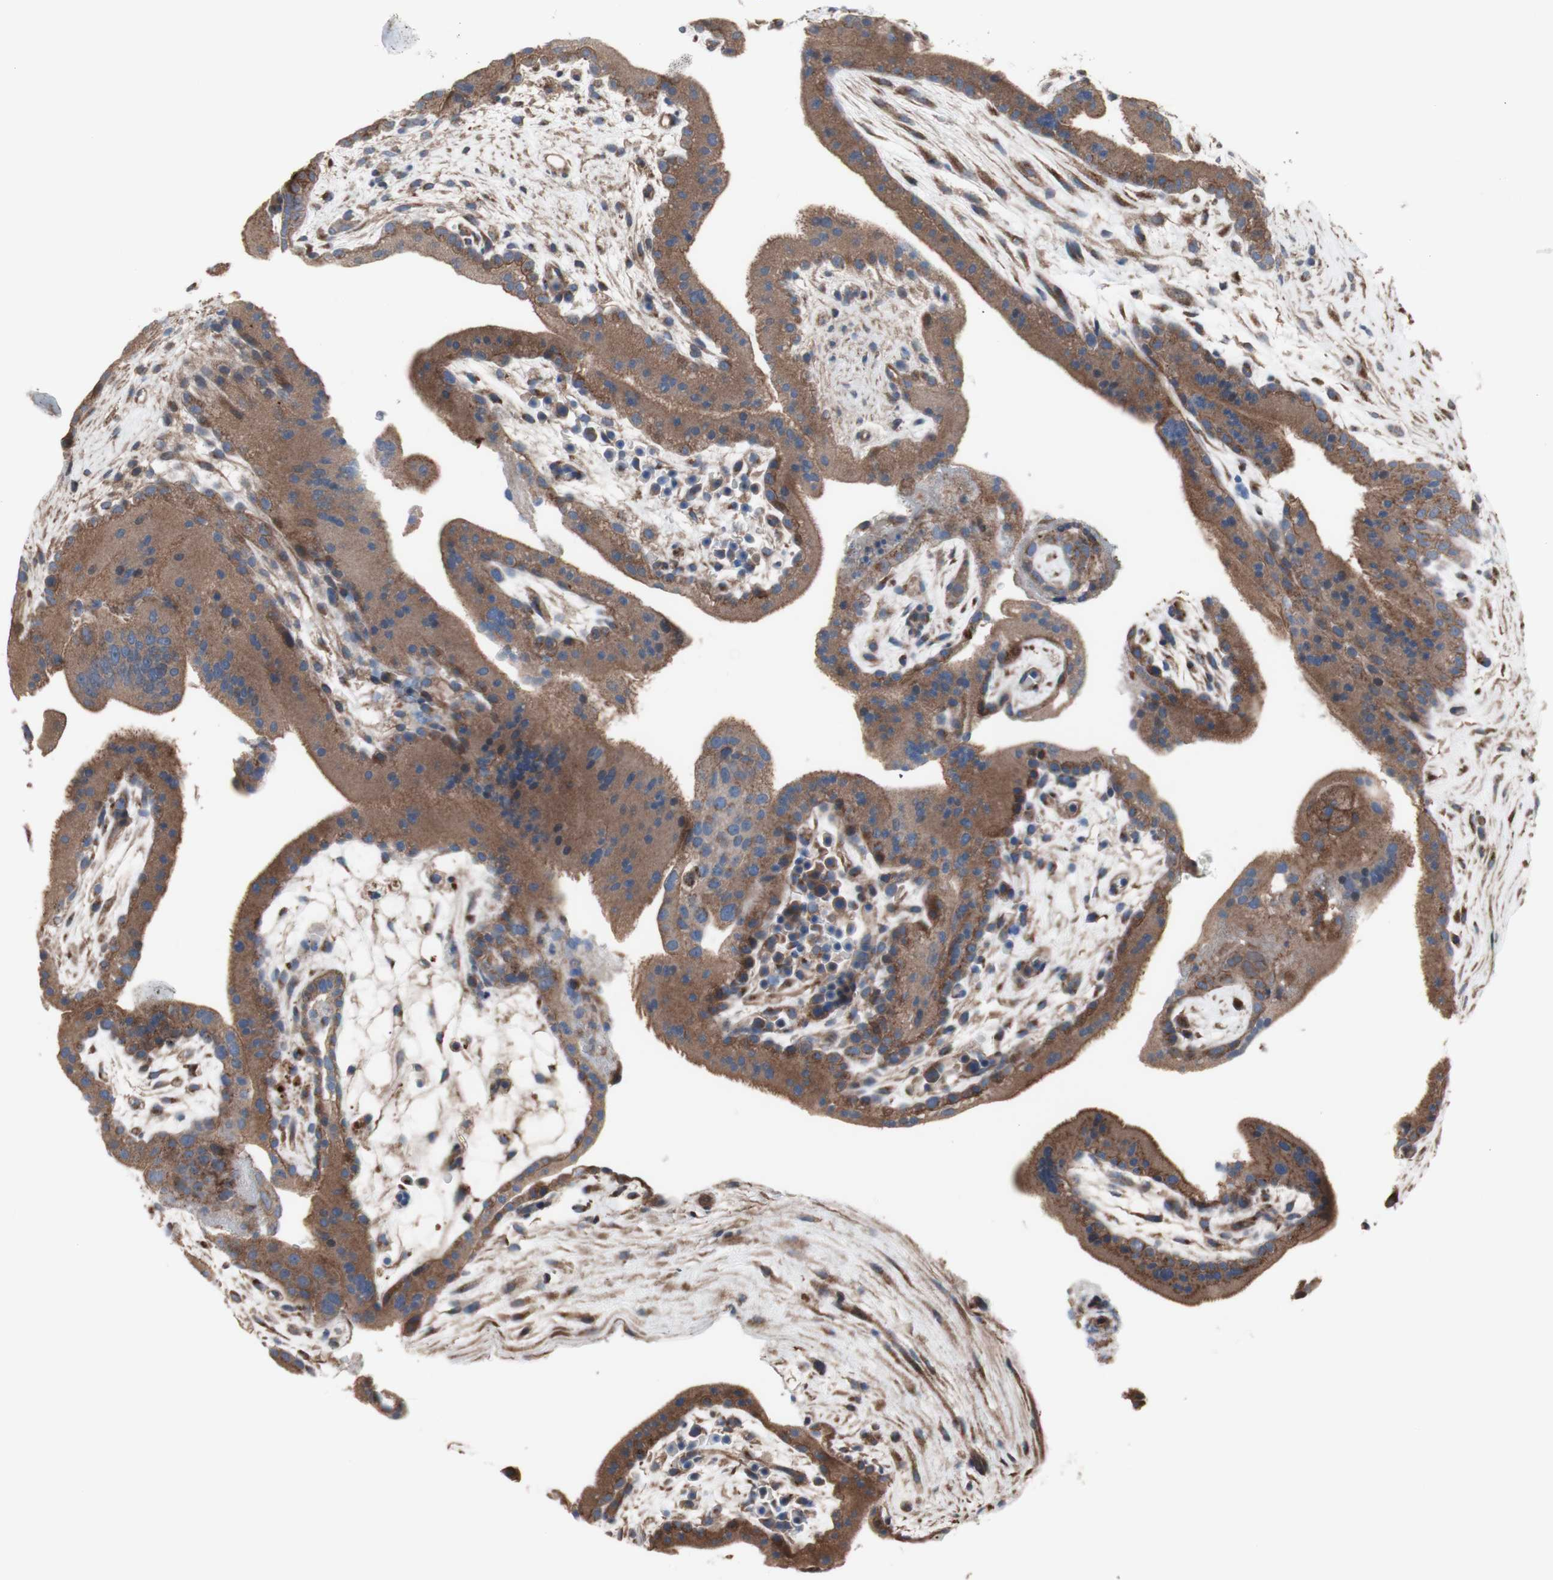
{"staining": {"intensity": "moderate", "quantity": ">75%", "location": "cytoplasmic/membranous"}, "tissue": "placenta", "cell_type": "Trophoblastic cells", "image_type": "normal", "snomed": [{"axis": "morphology", "description": "Normal tissue, NOS"}, {"axis": "topography", "description": "Placenta"}], "caption": "This micrograph shows IHC staining of unremarkable human placenta, with medium moderate cytoplasmic/membranous expression in approximately >75% of trophoblastic cells.", "gene": "COPB1", "patient": {"sex": "female", "age": 19}}